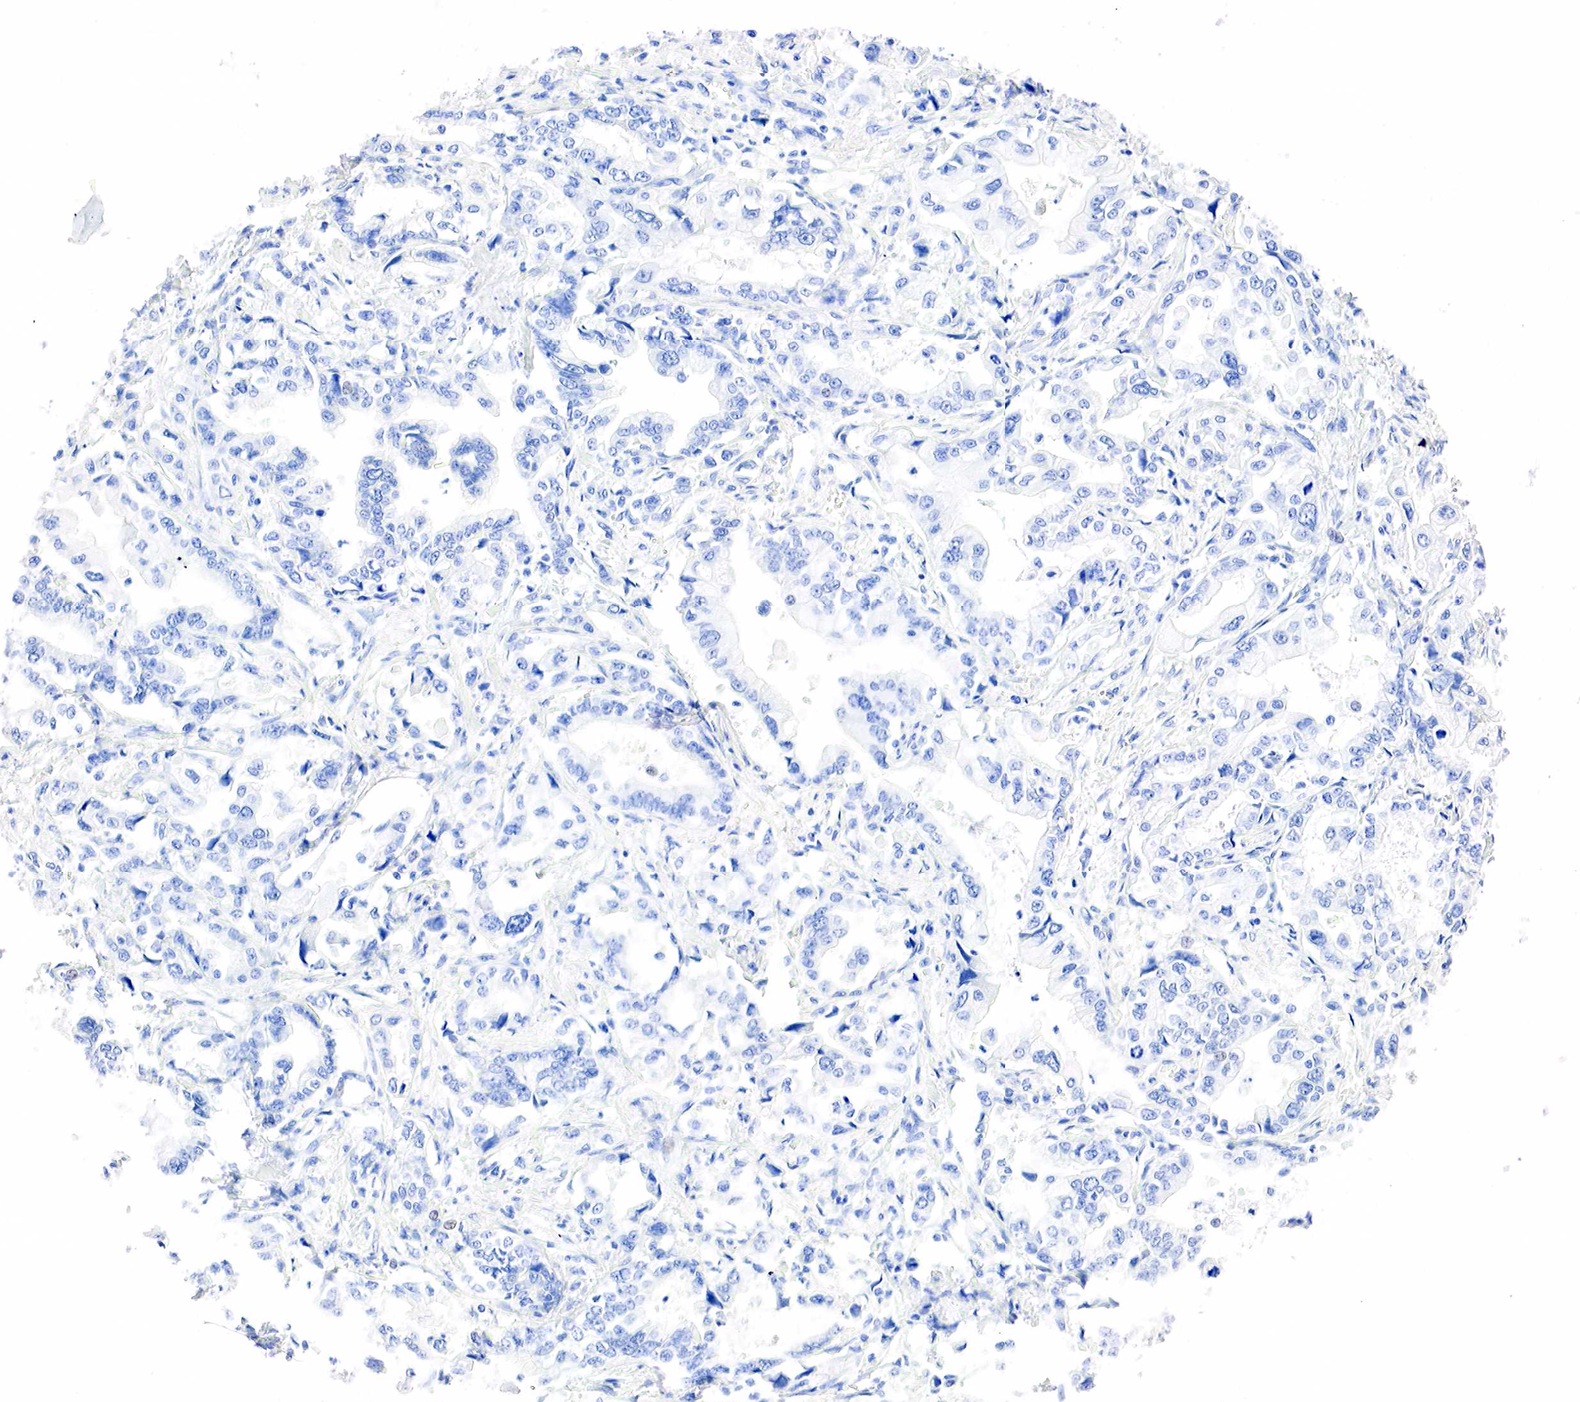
{"staining": {"intensity": "negative", "quantity": "none", "location": "none"}, "tissue": "stomach cancer", "cell_type": "Tumor cells", "image_type": "cancer", "snomed": [{"axis": "morphology", "description": "Adenocarcinoma, NOS"}, {"axis": "topography", "description": "Pancreas"}, {"axis": "topography", "description": "Stomach, upper"}], "caption": "The immunohistochemistry (IHC) image has no significant expression in tumor cells of stomach adenocarcinoma tissue. (DAB (3,3'-diaminobenzidine) IHC with hematoxylin counter stain).", "gene": "PTH", "patient": {"sex": "male", "age": 77}}